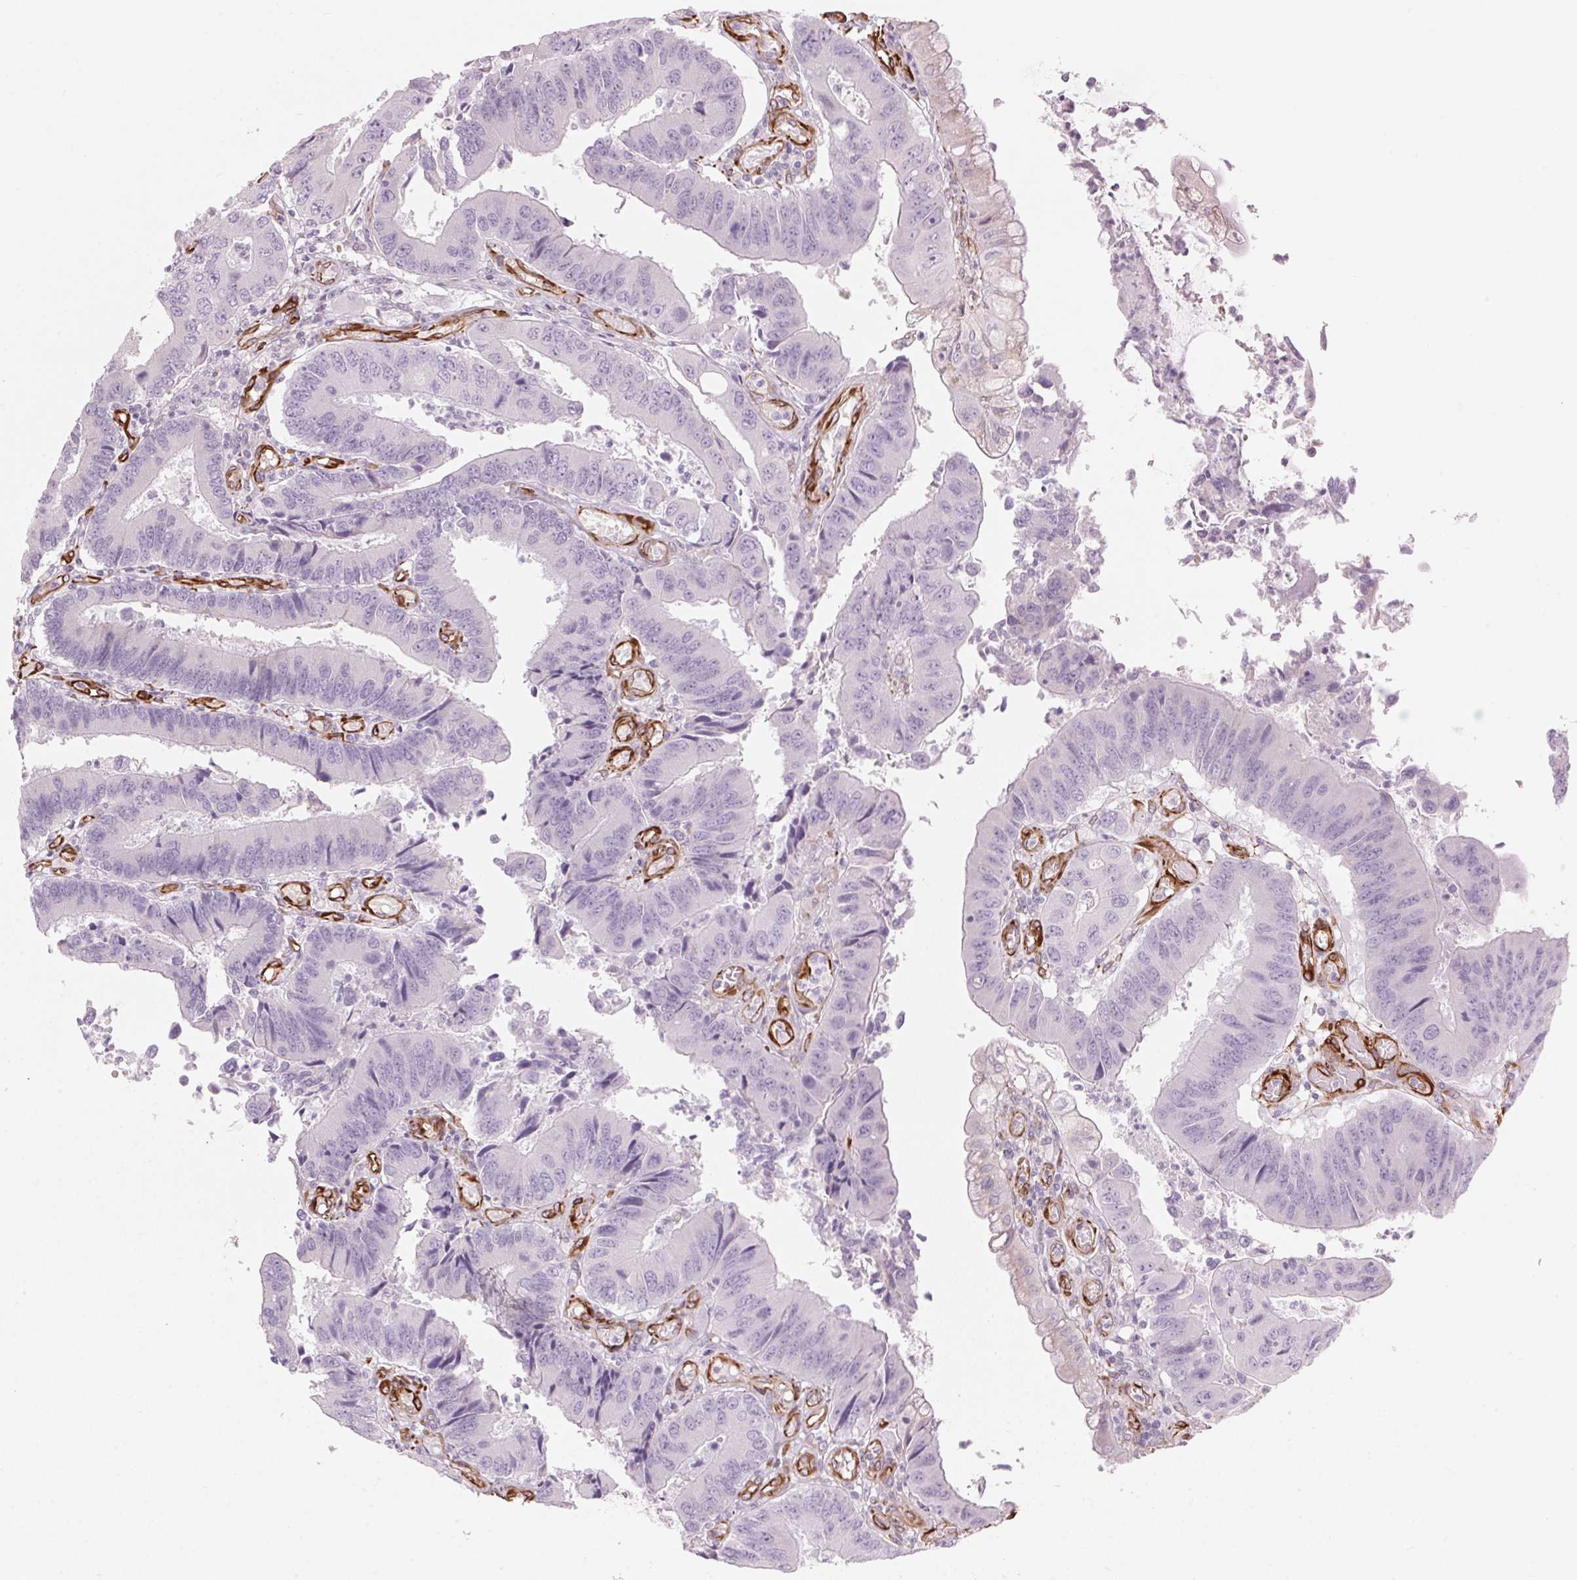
{"staining": {"intensity": "negative", "quantity": "none", "location": "none"}, "tissue": "colorectal cancer", "cell_type": "Tumor cells", "image_type": "cancer", "snomed": [{"axis": "morphology", "description": "Adenocarcinoma, NOS"}, {"axis": "topography", "description": "Colon"}], "caption": "High power microscopy histopathology image of an IHC micrograph of adenocarcinoma (colorectal), revealing no significant expression in tumor cells. (Brightfield microscopy of DAB immunohistochemistry at high magnification).", "gene": "CLPS", "patient": {"sex": "female", "age": 67}}